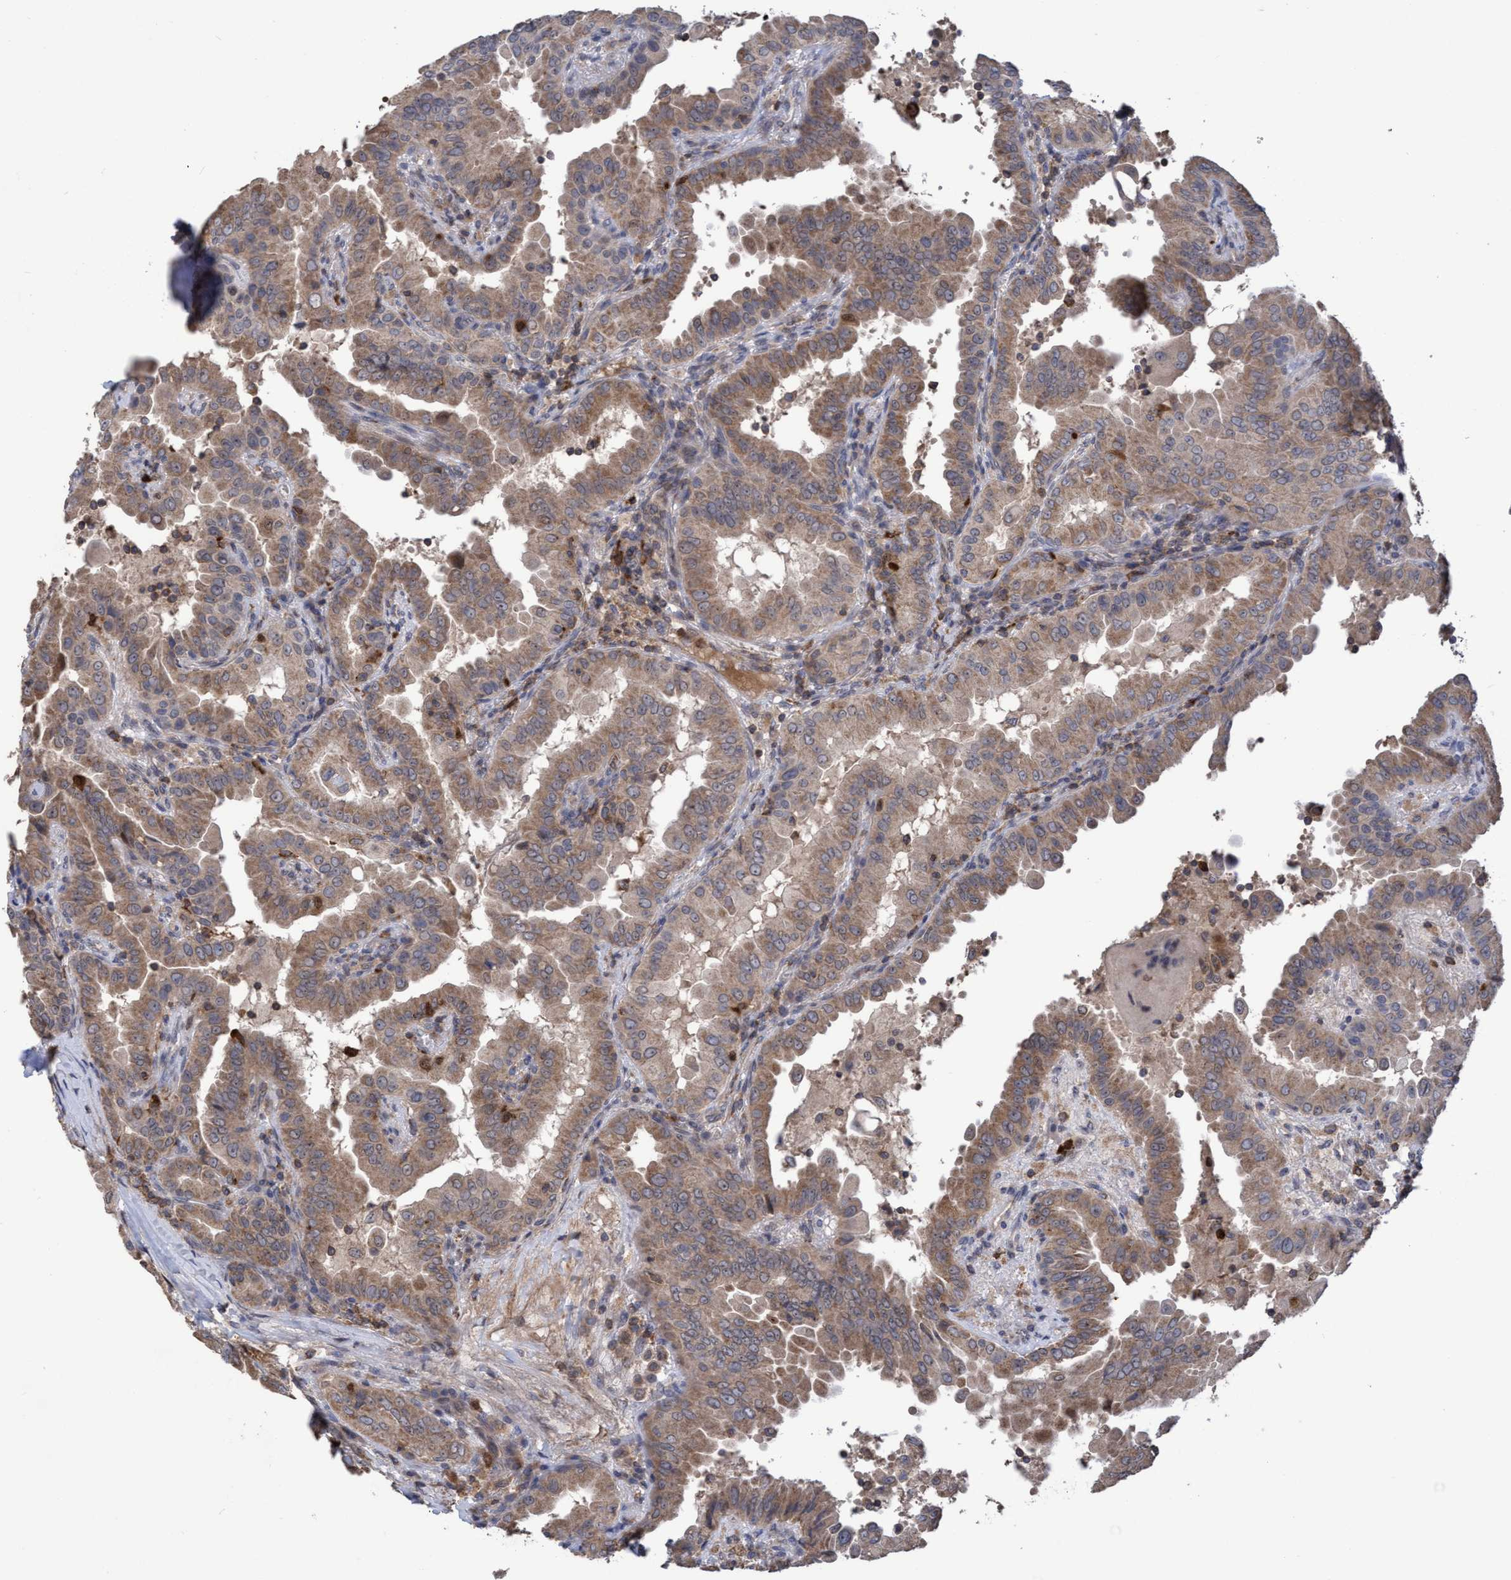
{"staining": {"intensity": "moderate", "quantity": ">75%", "location": "cytoplasmic/membranous"}, "tissue": "thyroid cancer", "cell_type": "Tumor cells", "image_type": "cancer", "snomed": [{"axis": "morphology", "description": "Papillary adenocarcinoma, NOS"}, {"axis": "topography", "description": "Thyroid gland"}], "caption": "Papillary adenocarcinoma (thyroid) was stained to show a protein in brown. There is medium levels of moderate cytoplasmic/membranous positivity in approximately >75% of tumor cells.", "gene": "SLBP", "patient": {"sex": "male", "age": 33}}